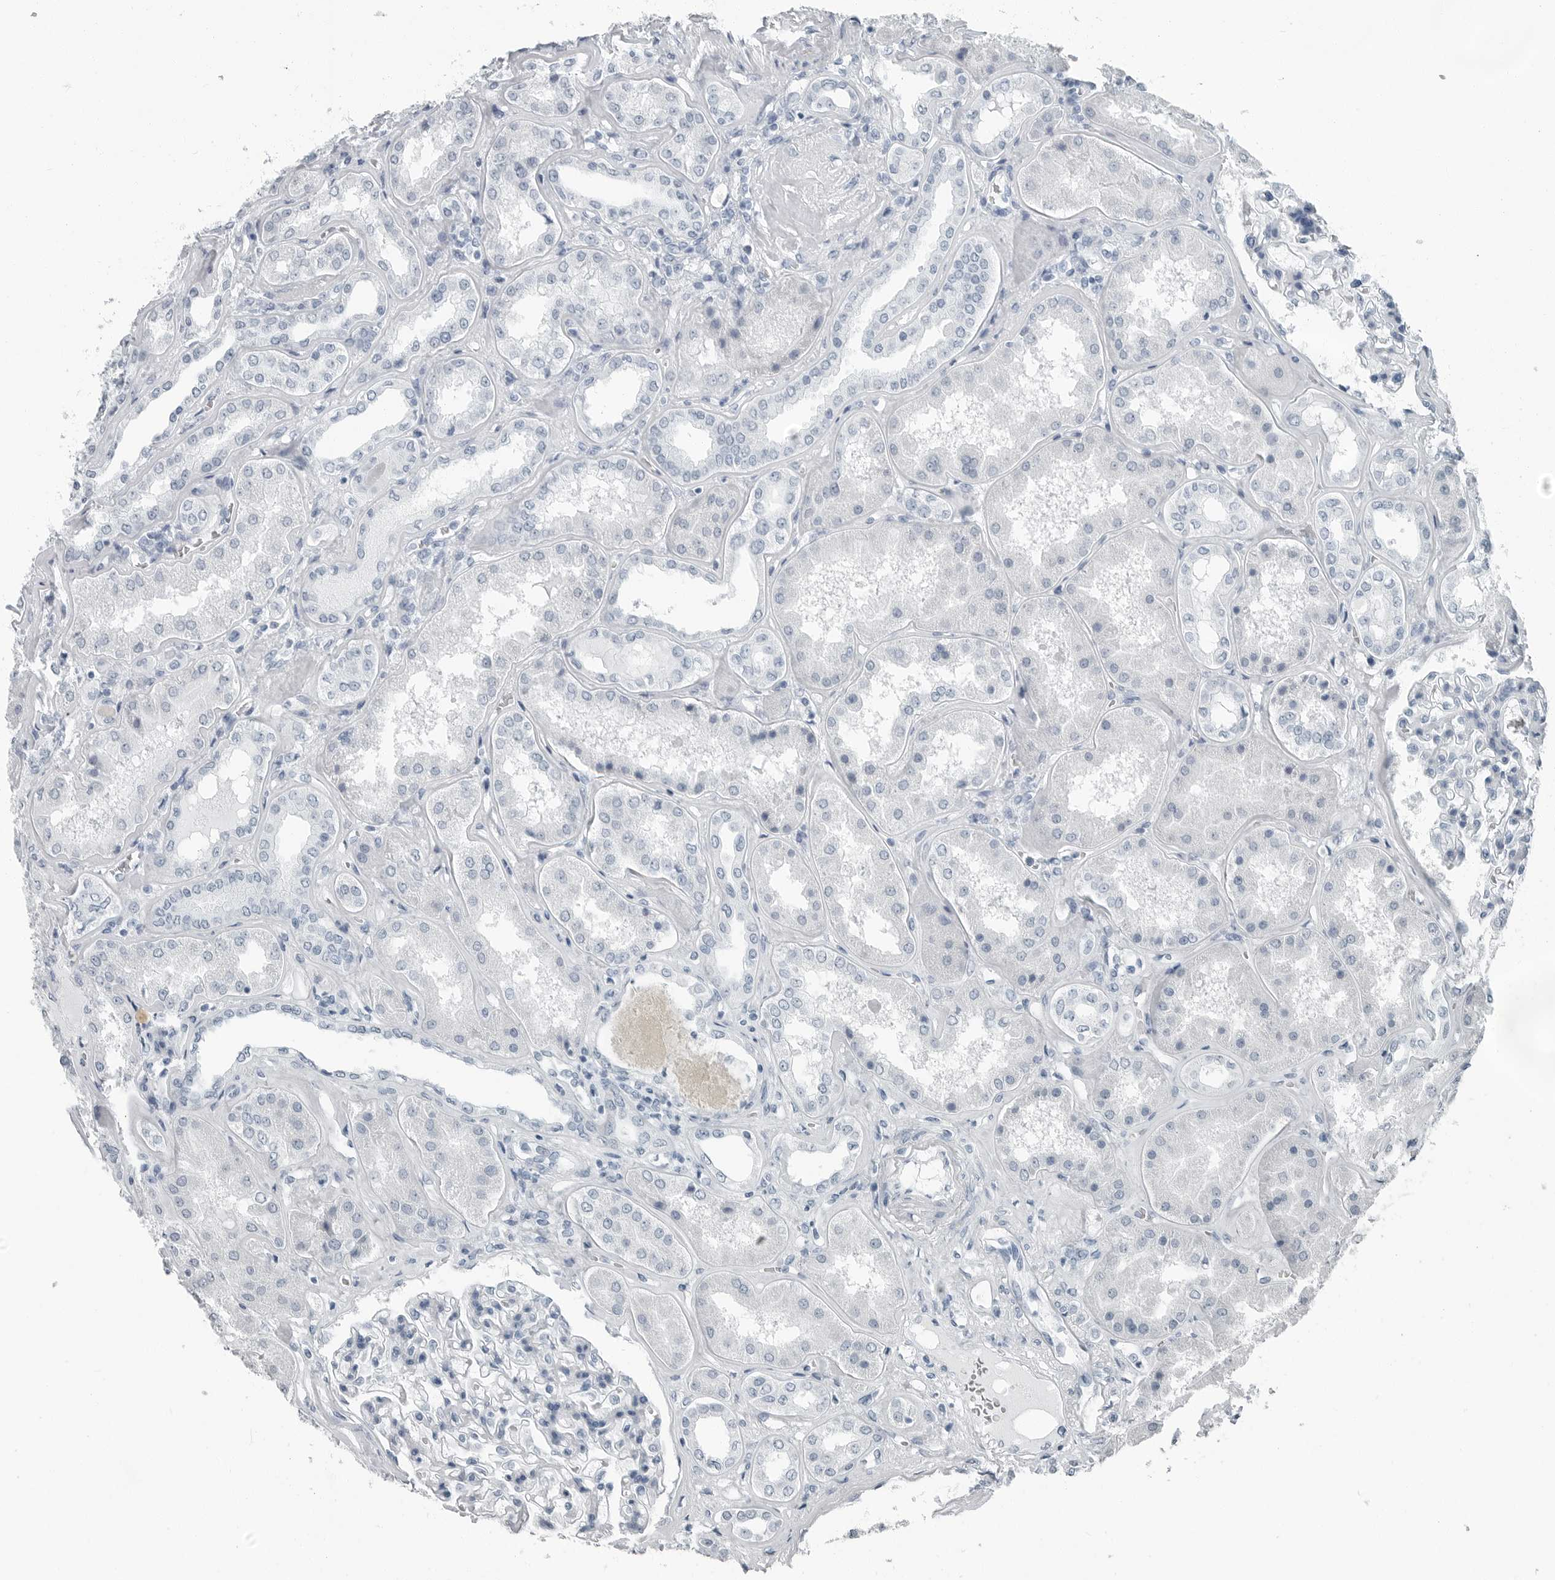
{"staining": {"intensity": "negative", "quantity": "none", "location": "none"}, "tissue": "kidney", "cell_type": "Cells in glomeruli", "image_type": "normal", "snomed": [{"axis": "morphology", "description": "Normal tissue, NOS"}, {"axis": "topography", "description": "Kidney"}], "caption": "Immunohistochemistry image of unremarkable kidney stained for a protein (brown), which exhibits no expression in cells in glomeruli. (DAB immunohistochemistry (IHC) with hematoxylin counter stain).", "gene": "FABP6", "patient": {"sex": "female", "age": 56}}